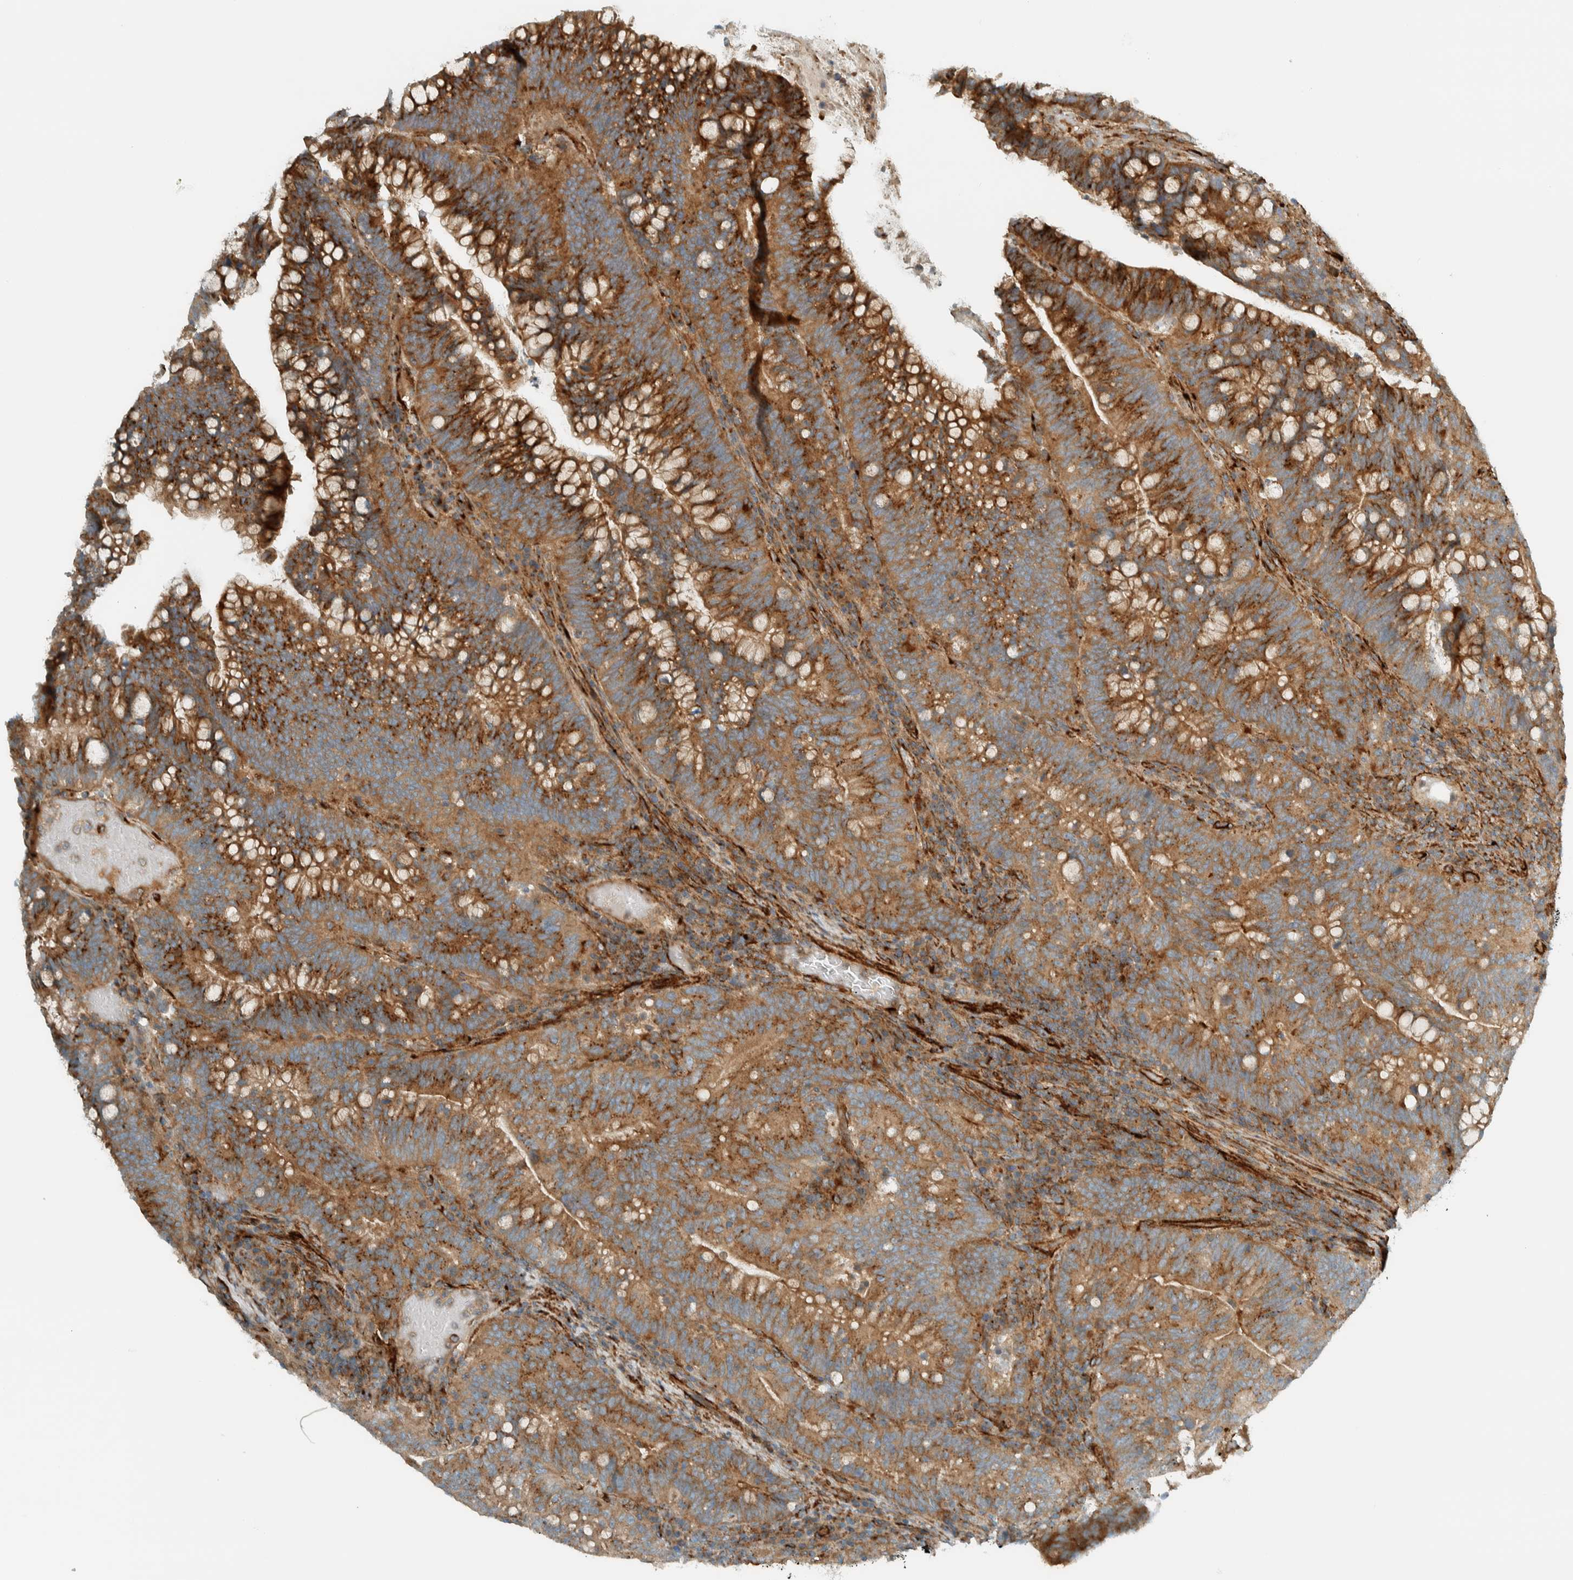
{"staining": {"intensity": "strong", "quantity": ">75%", "location": "cytoplasmic/membranous"}, "tissue": "colorectal cancer", "cell_type": "Tumor cells", "image_type": "cancer", "snomed": [{"axis": "morphology", "description": "Adenocarcinoma, NOS"}, {"axis": "topography", "description": "Colon"}], "caption": "Brown immunohistochemical staining in colorectal cancer reveals strong cytoplasmic/membranous staining in about >75% of tumor cells.", "gene": "EXOC7", "patient": {"sex": "female", "age": 66}}